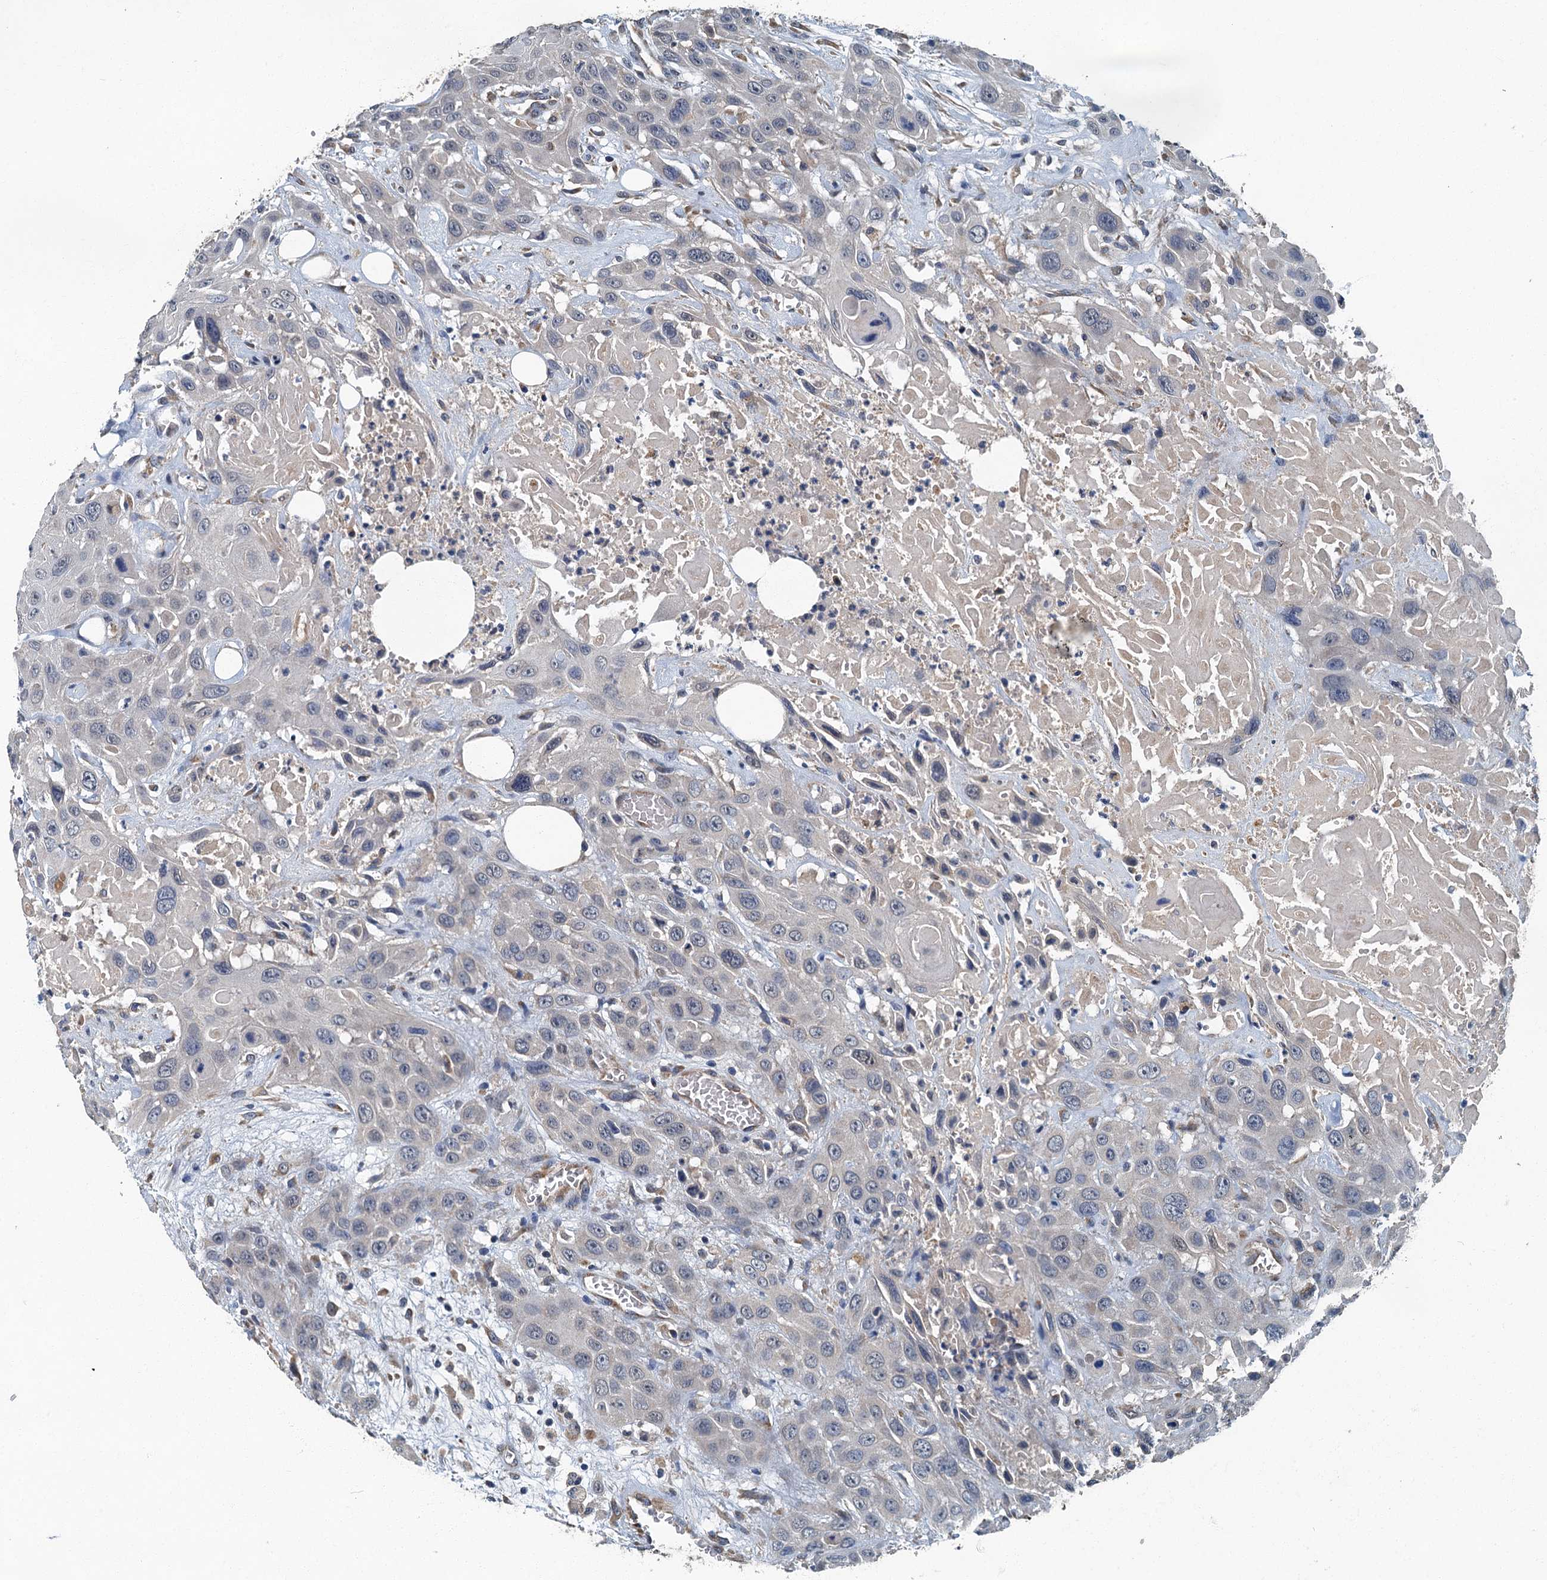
{"staining": {"intensity": "negative", "quantity": "none", "location": "none"}, "tissue": "head and neck cancer", "cell_type": "Tumor cells", "image_type": "cancer", "snomed": [{"axis": "morphology", "description": "Squamous cell carcinoma, NOS"}, {"axis": "topography", "description": "Head-Neck"}], "caption": "Tumor cells are negative for brown protein staining in squamous cell carcinoma (head and neck). (Immunohistochemistry (ihc), brightfield microscopy, high magnification).", "gene": "DDX49", "patient": {"sex": "male", "age": 81}}